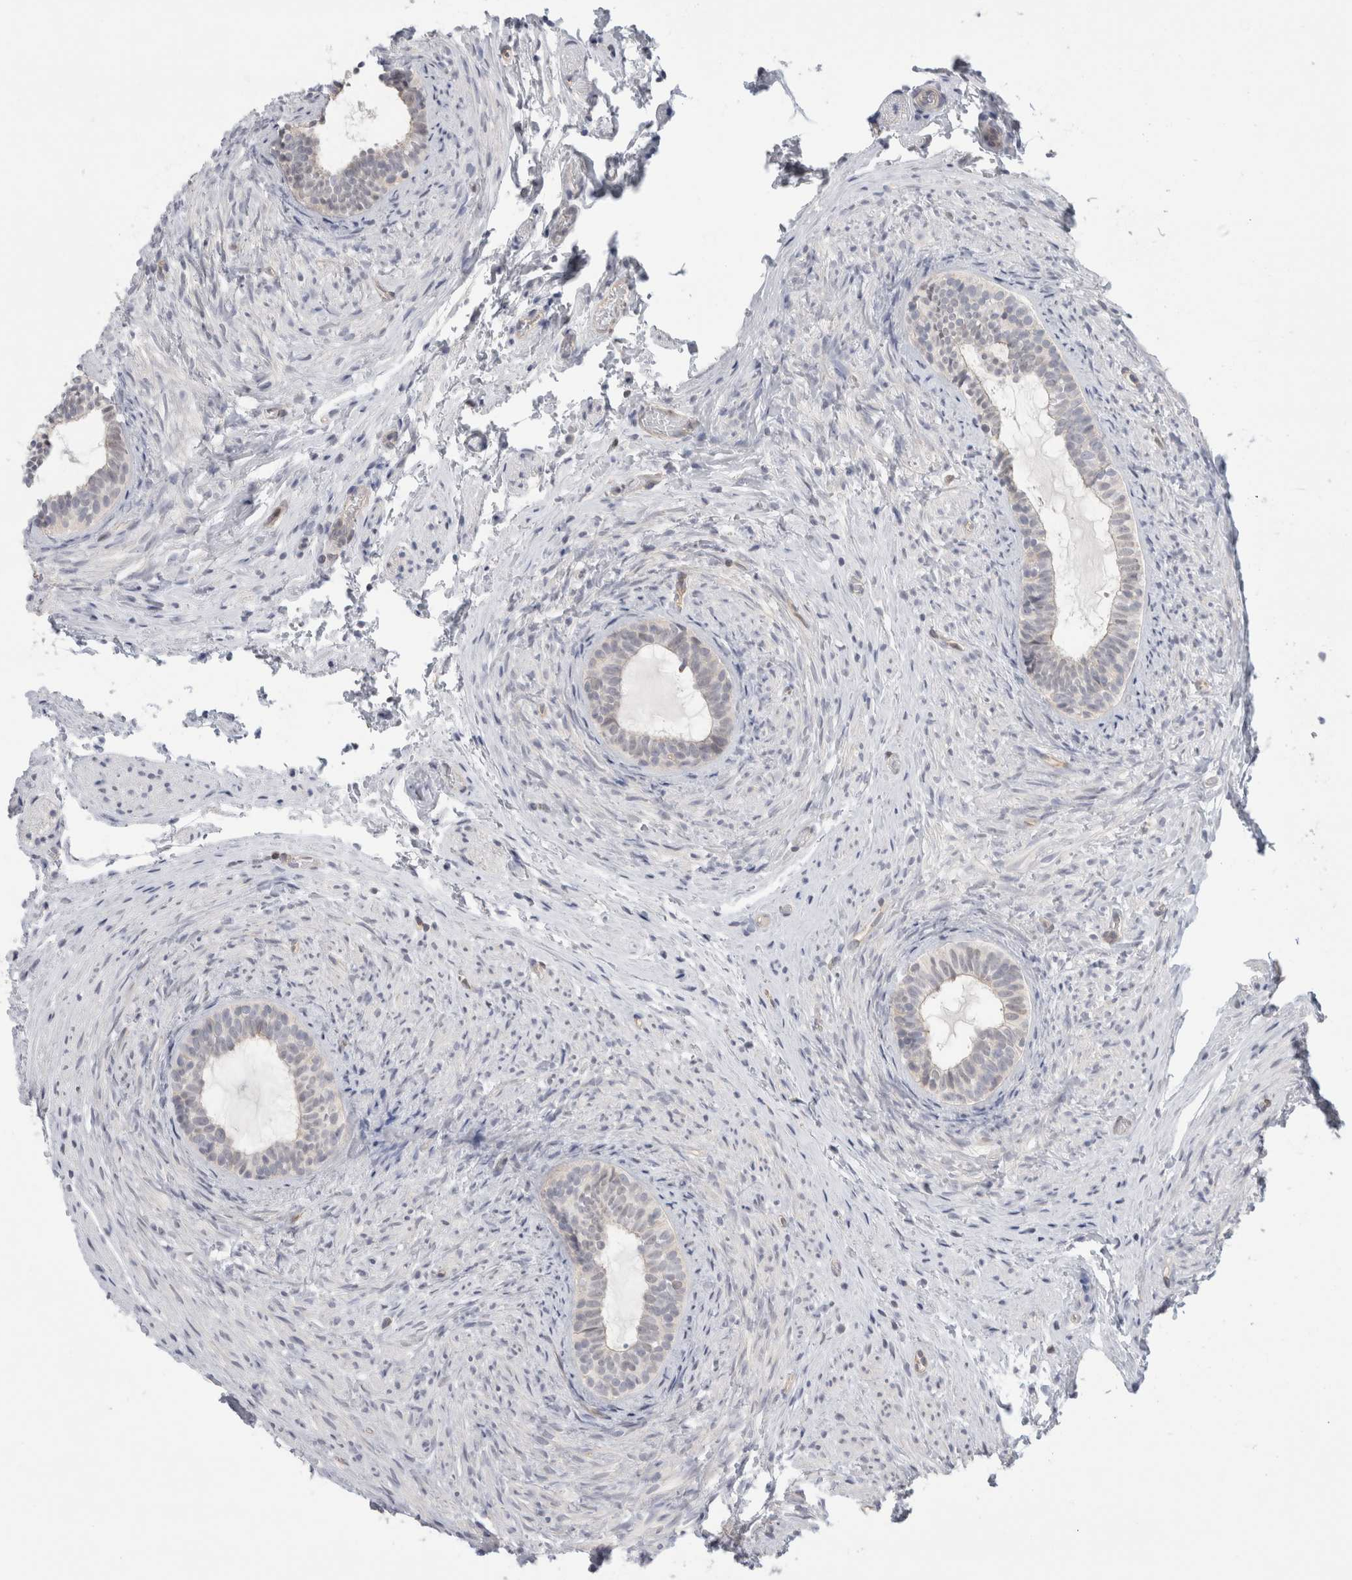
{"staining": {"intensity": "weak", "quantity": "25%-75%", "location": "cytoplasmic/membranous"}, "tissue": "epididymis", "cell_type": "Glandular cells", "image_type": "normal", "snomed": [{"axis": "morphology", "description": "Normal tissue, NOS"}, {"axis": "topography", "description": "Epididymis"}], "caption": "Protein staining of unremarkable epididymis displays weak cytoplasmic/membranous staining in approximately 25%-75% of glandular cells. (Brightfield microscopy of DAB IHC at high magnification).", "gene": "SYTL5", "patient": {"sex": "male", "age": 5}}